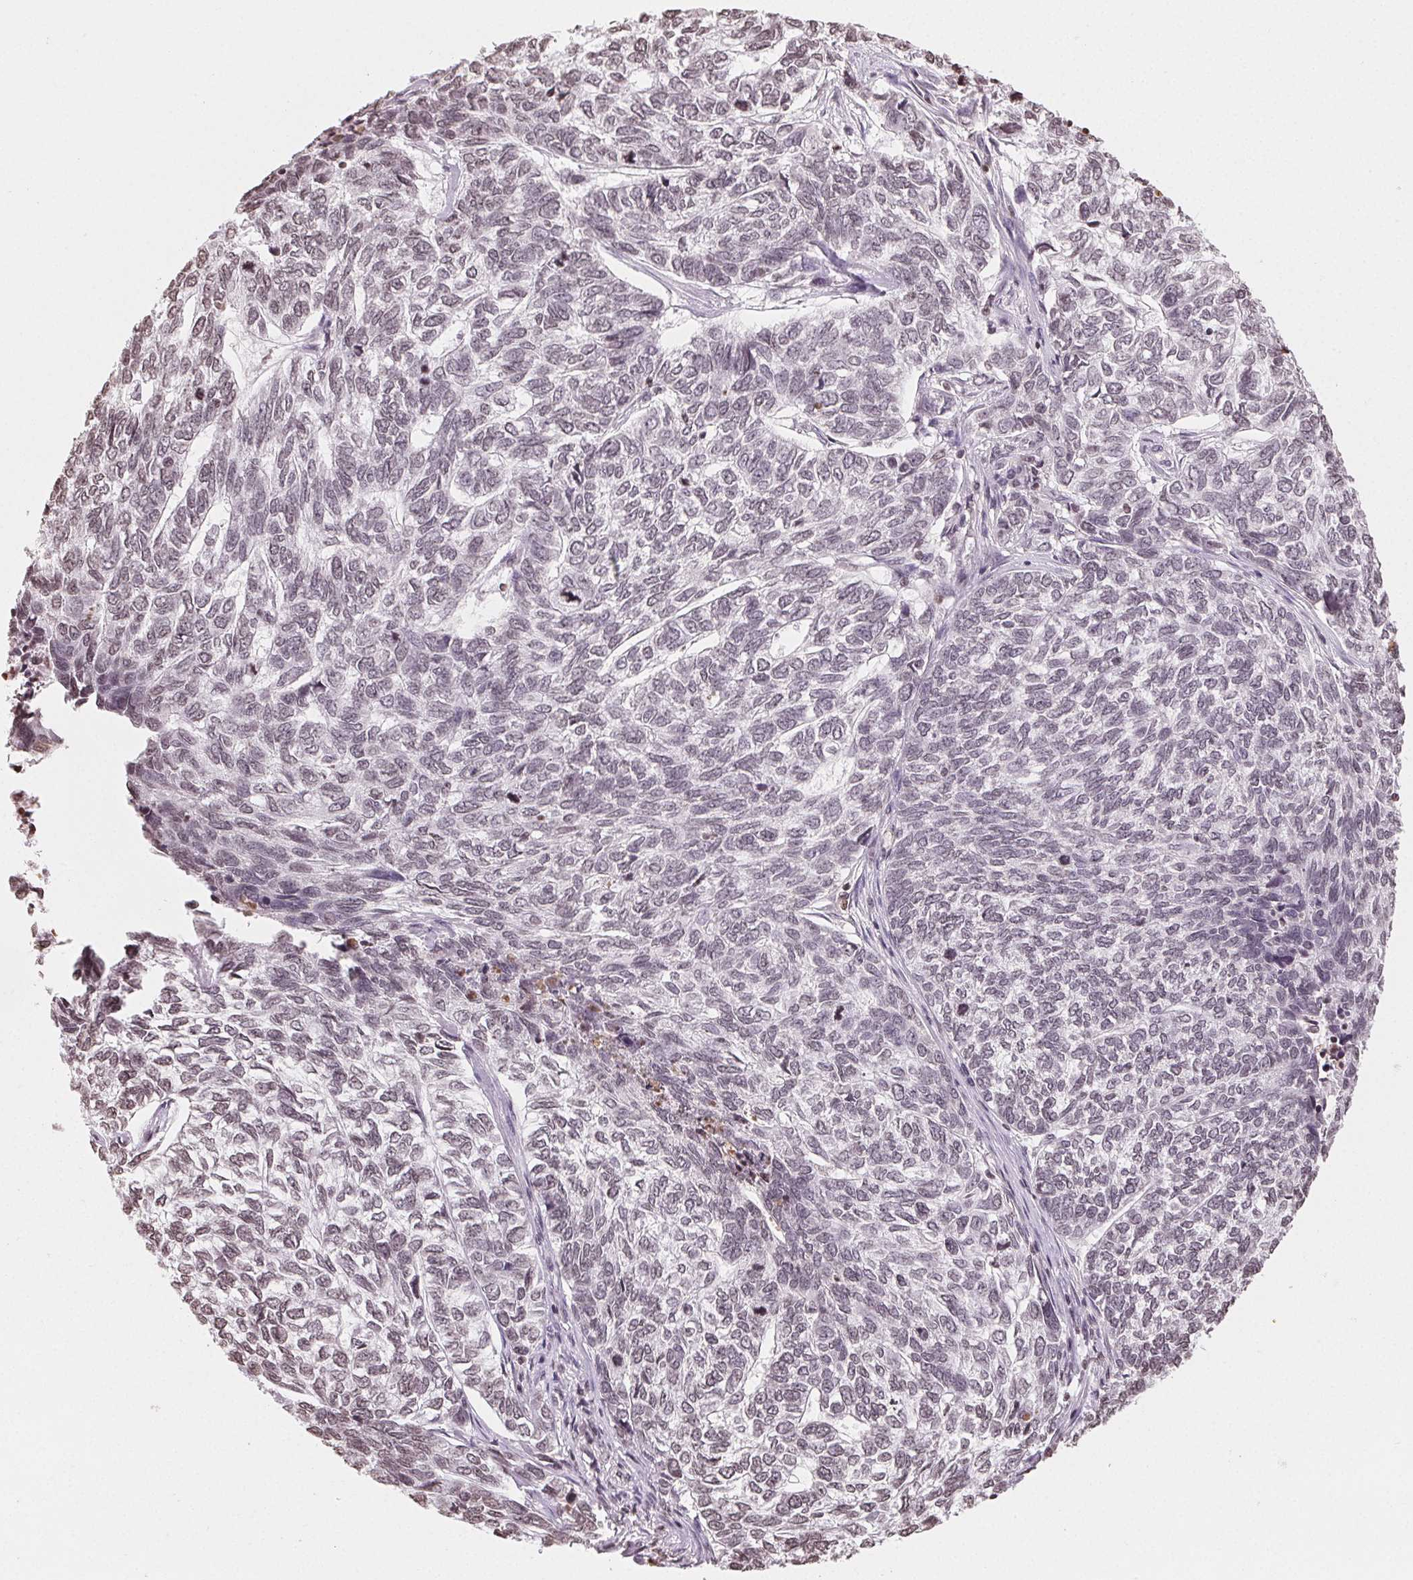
{"staining": {"intensity": "negative", "quantity": "none", "location": "none"}, "tissue": "skin cancer", "cell_type": "Tumor cells", "image_type": "cancer", "snomed": [{"axis": "morphology", "description": "Basal cell carcinoma"}, {"axis": "topography", "description": "Skin"}], "caption": "IHC of skin basal cell carcinoma exhibits no staining in tumor cells. (DAB IHC, high magnification).", "gene": "TBP", "patient": {"sex": "female", "age": 65}}